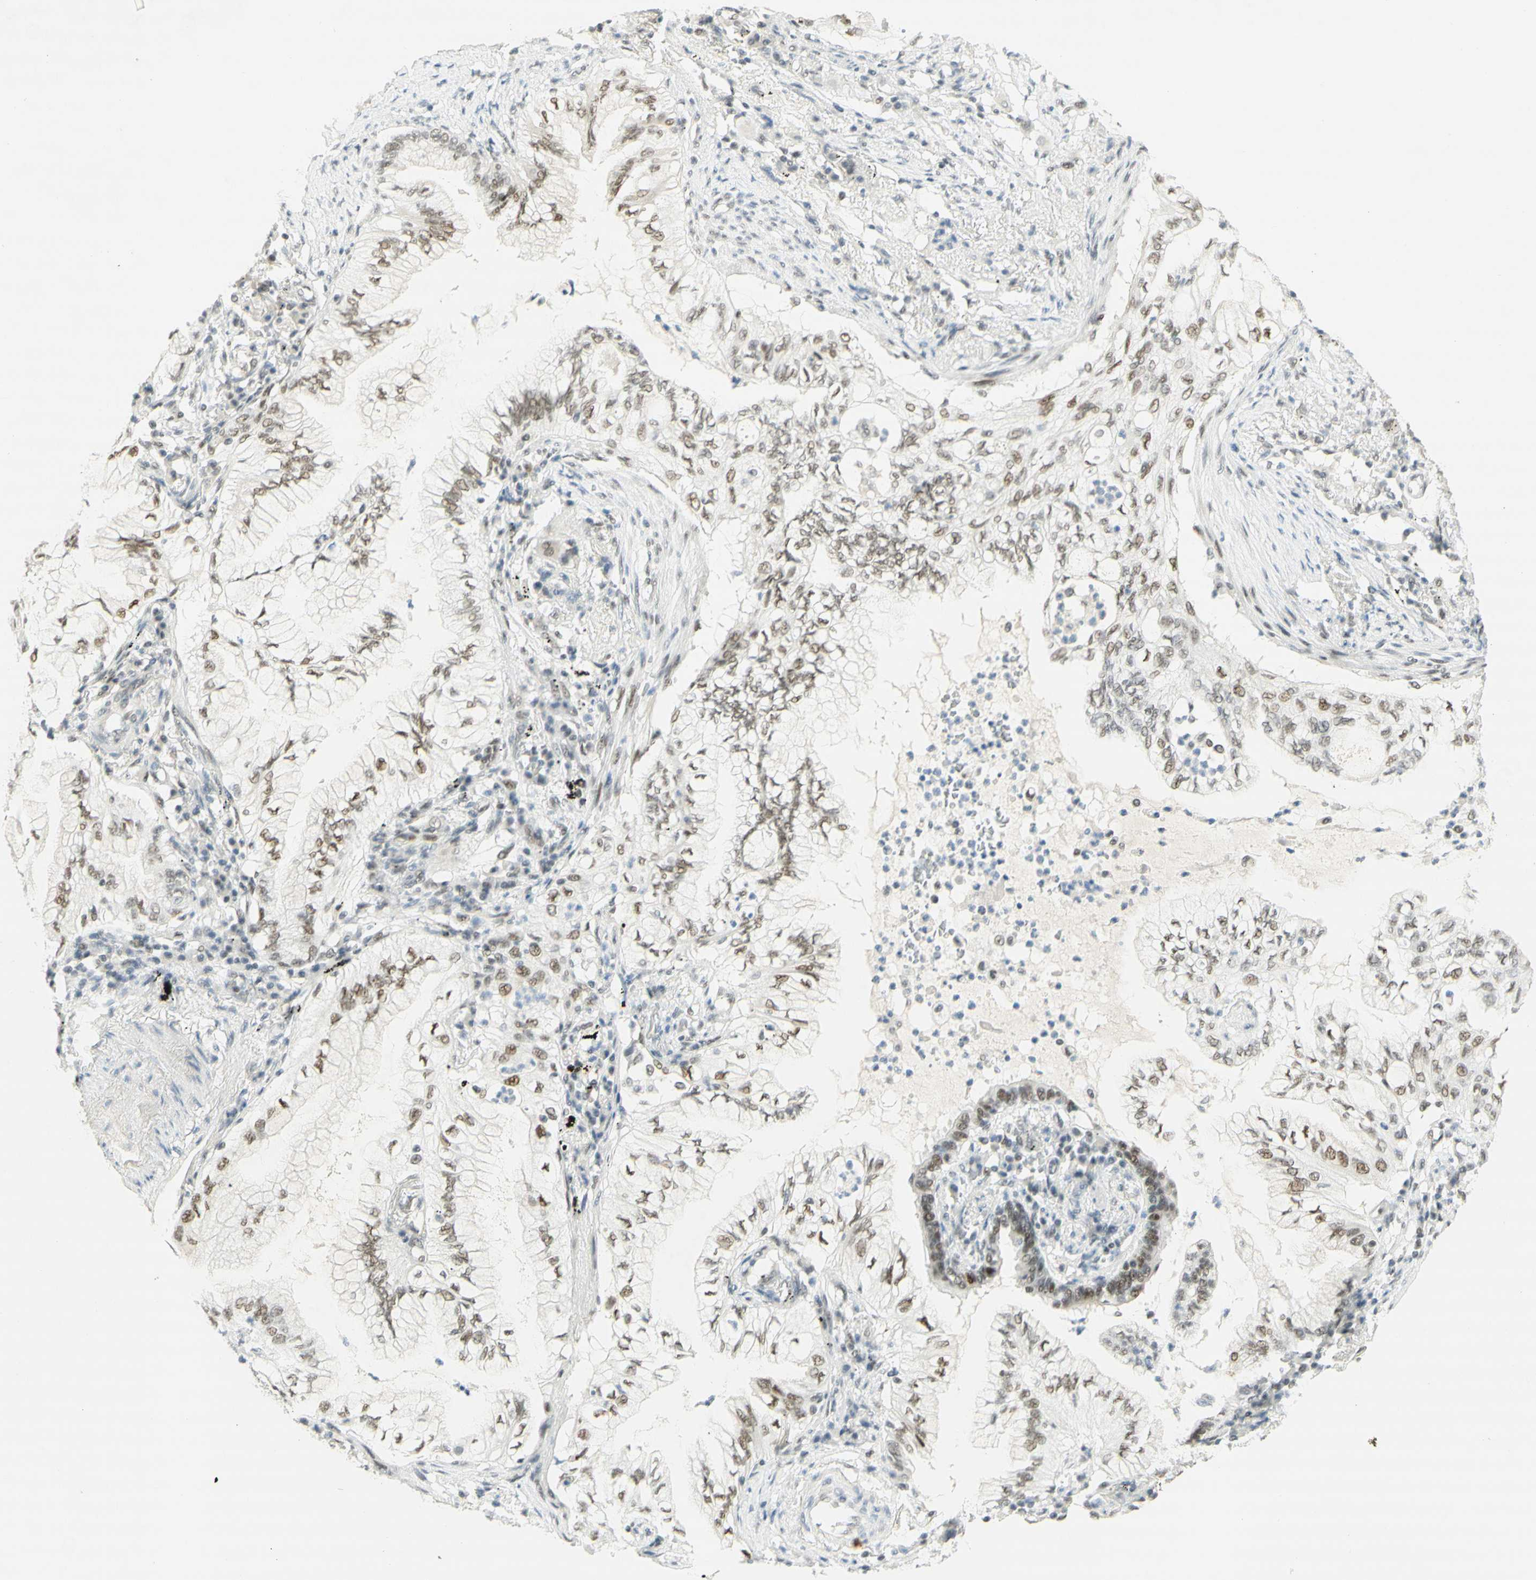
{"staining": {"intensity": "weak", "quantity": ">75%", "location": "nuclear"}, "tissue": "lung cancer", "cell_type": "Tumor cells", "image_type": "cancer", "snomed": [{"axis": "morphology", "description": "Normal tissue, NOS"}, {"axis": "morphology", "description": "Adenocarcinoma, NOS"}, {"axis": "topography", "description": "Bronchus"}, {"axis": "topography", "description": "Lung"}], "caption": "A brown stain labels weak nuclear positivity of a protein in lung cancer (adenocarcinoma) tumor cells. The protein is stained brown, and the nuclei are stained in blue (DAB IHC with brightfield microscopy, high magnification).", "gene": "PMS2", "patient": {"sex": "female", "age": 70}}